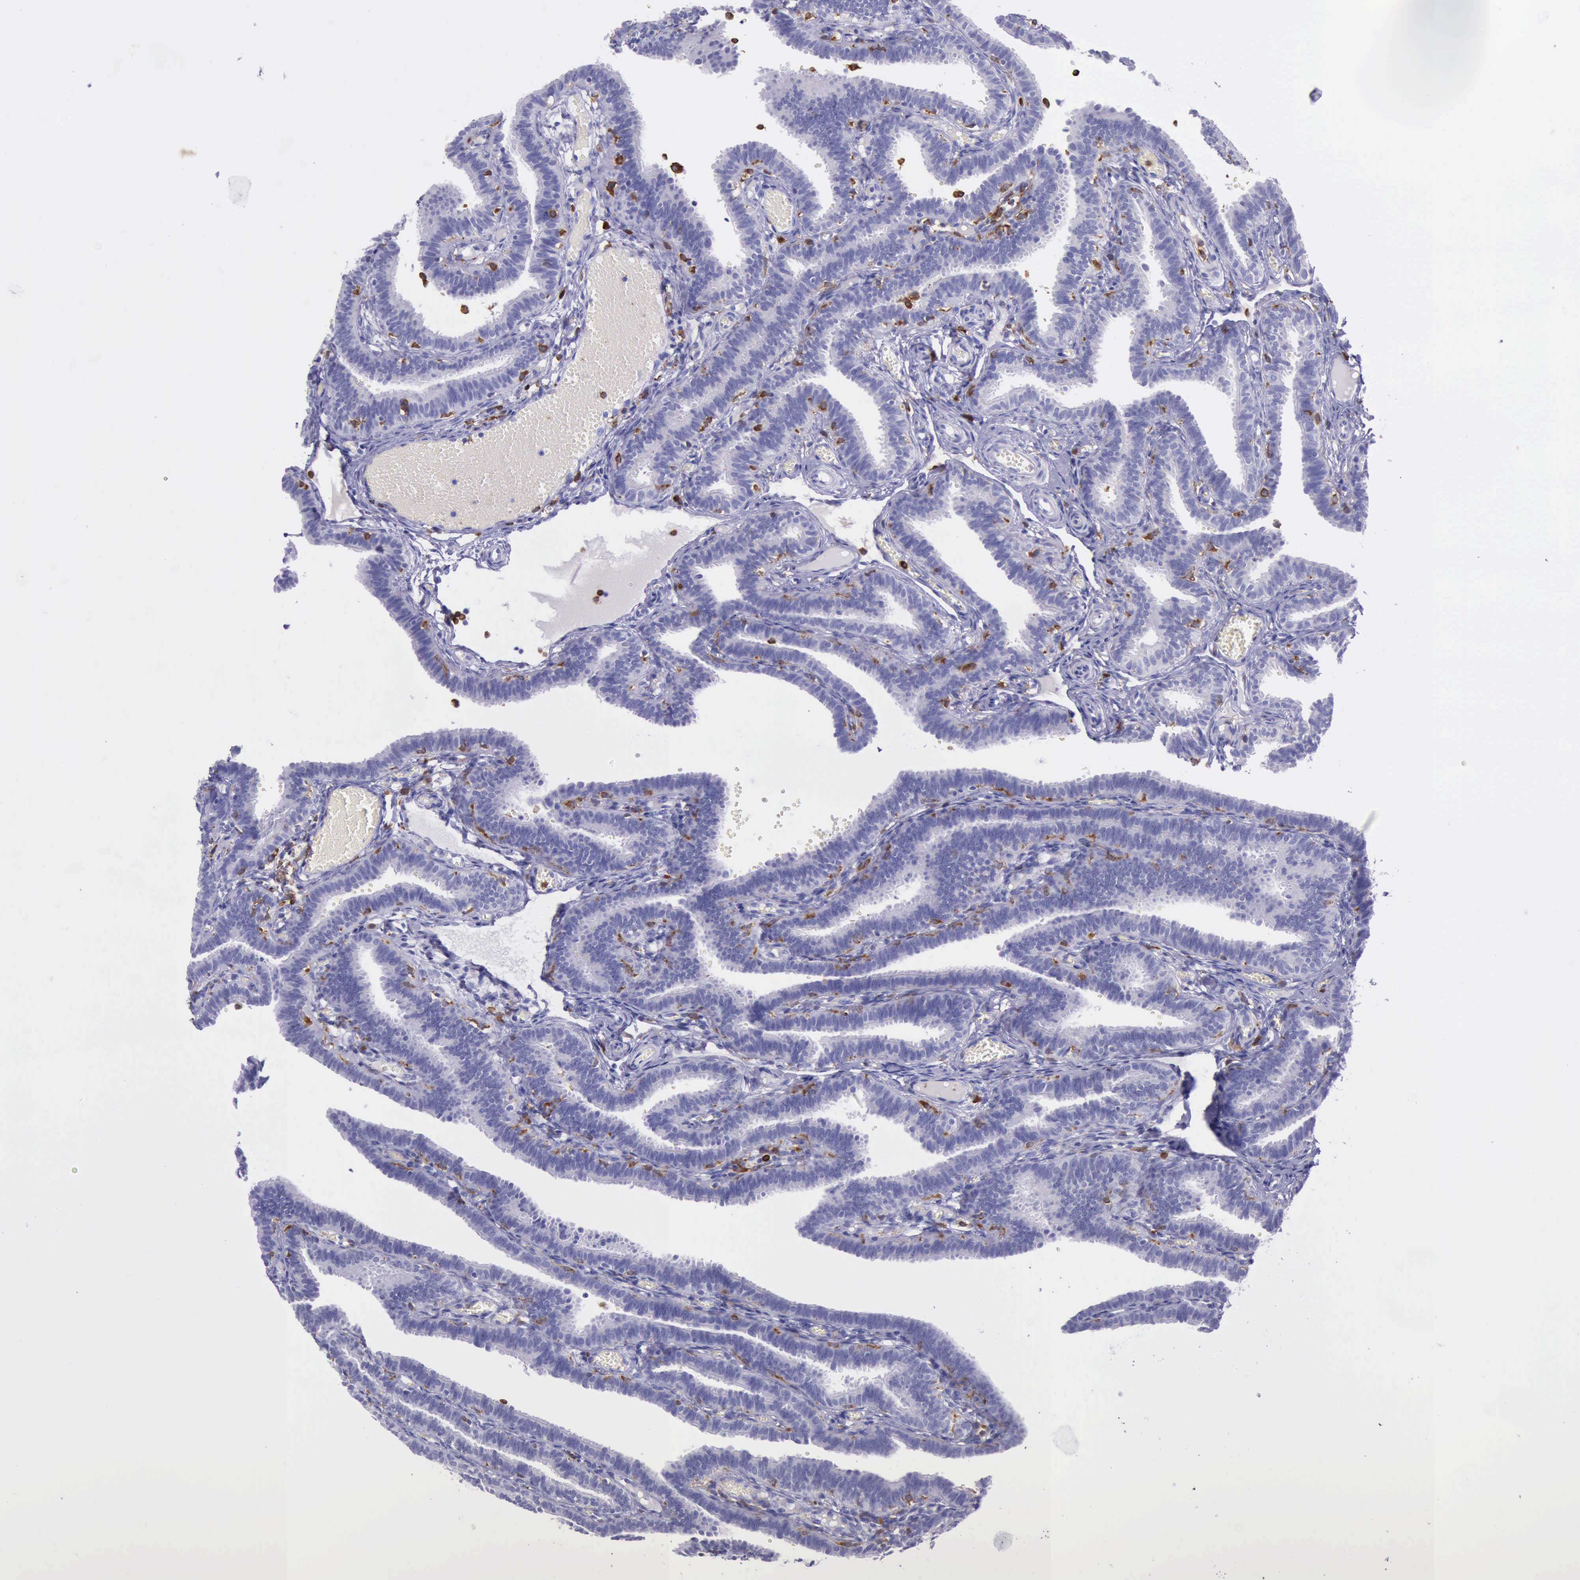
{"staining": {"intensity": "negative", "quantity": "none", "location": "none"}, "tissue": "fallopian tube", "cell_type": "Glandular cells", "image_type": "normal", "snomed": [{"axis": "morphology", "description": "Normal tissue, NOS"}, {"axis": "topography", "description": "Fallopian tube"}], "caption": "DAB (3,3'-diaminobenzidine) immunohistochemical staining of unremarkable fallopian tube exhibits no significant expression in glandular cells.", "gene": "BTK", "patient": {"sex": "female", "age": 29}}